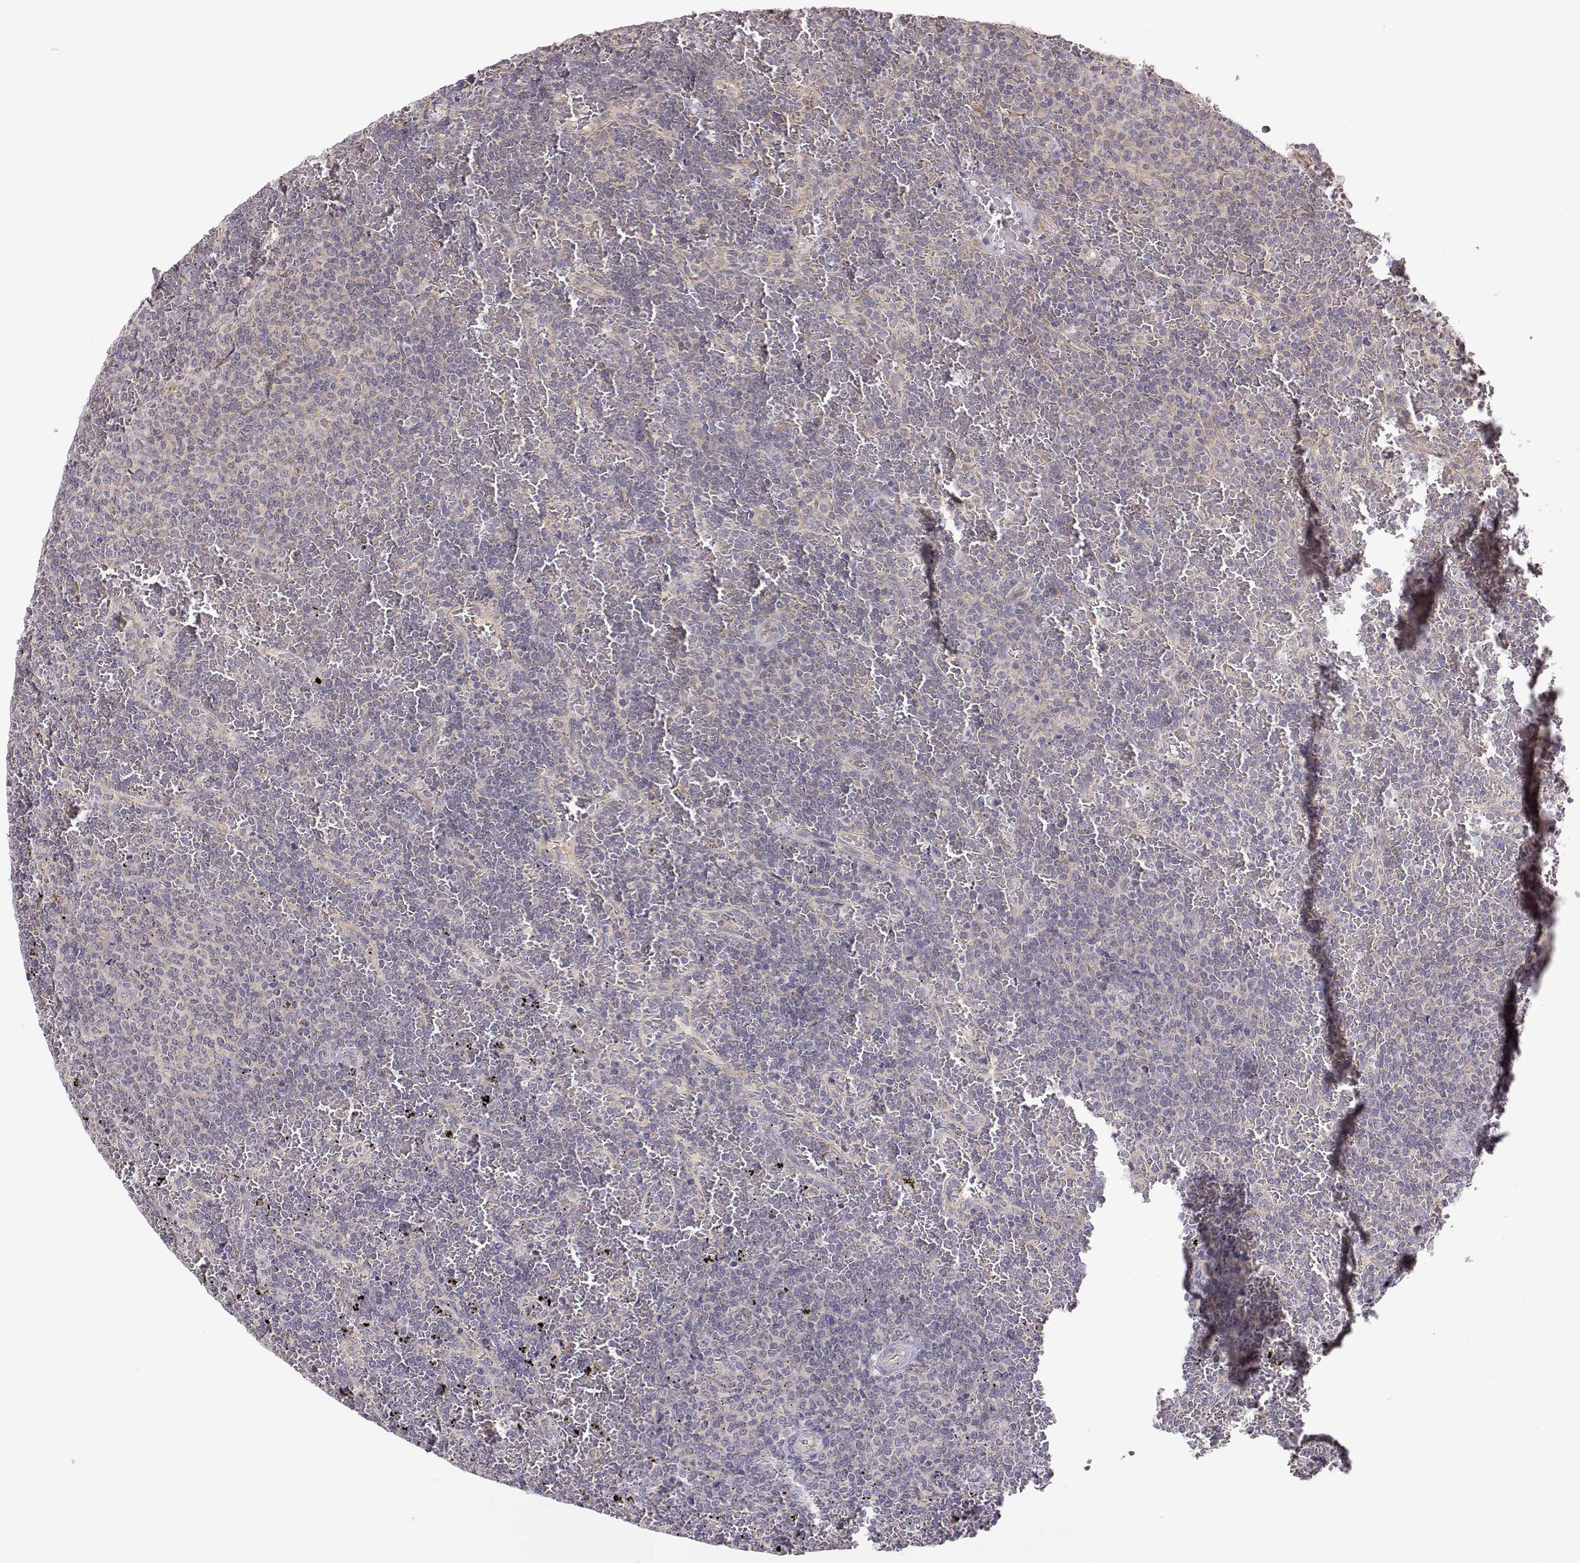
{"staining": {"intensity": "negative", "quantity": "none", "location": "none"}, "tissue": "lymphoma", "cell_type": "Tumor cells", "image_type": "cancer", "snomed": [{"axis": "morphology", "description": "Malignant lymphoma, non-Hodgkin's type, Low grade"}, {"axis": "topography", "description": "Spleen"}], "caption": "There is no significant expression in tumor cells of lymphoma.", "gene": "PAIP1", "patient": {"sex": "female", "age": 77}}